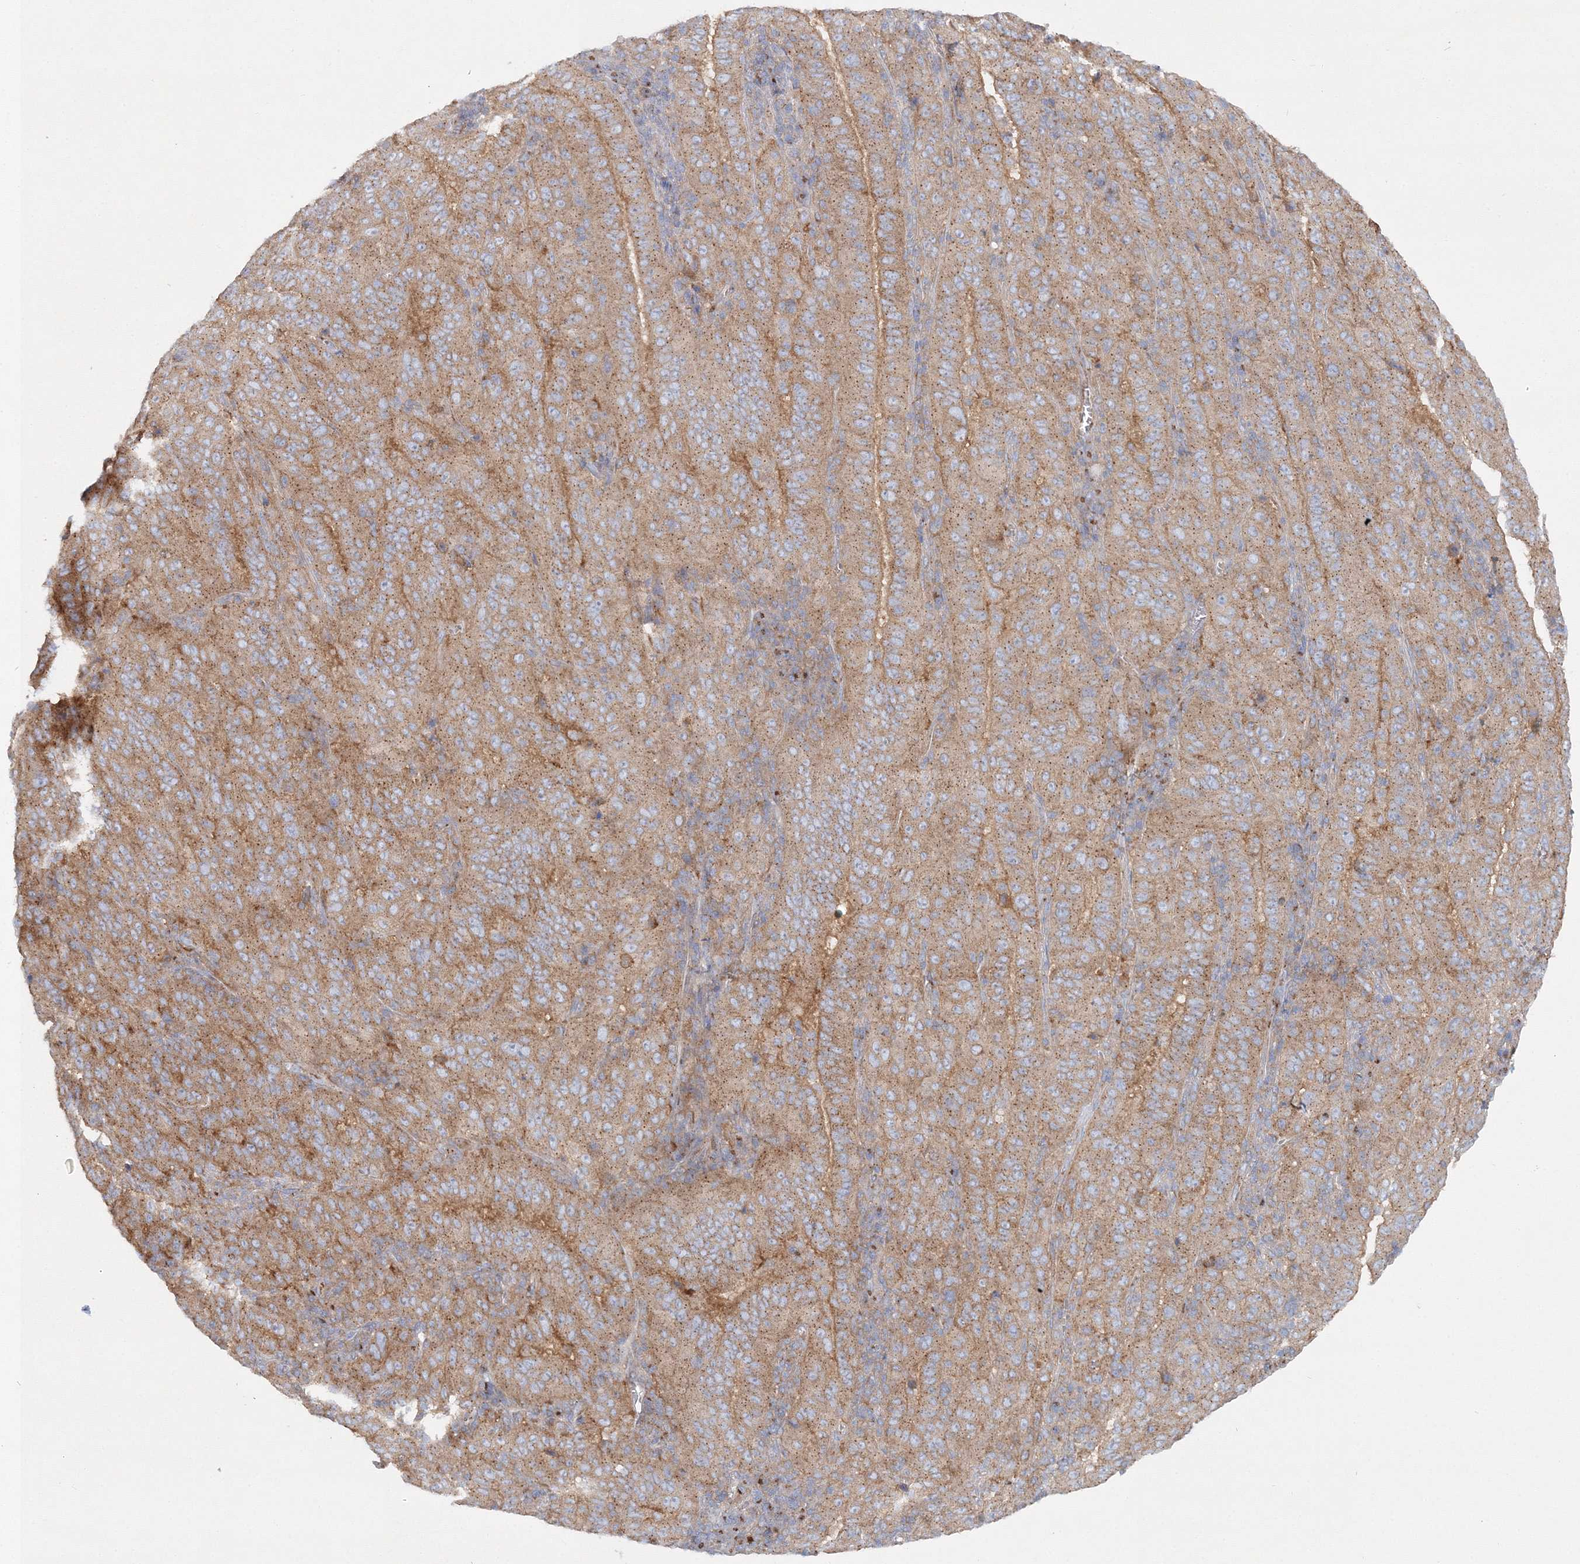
{"staining": {"intensity": "moderate", "quantity": ">75%", "location": "cytoplasmic/membranous"}, "tissue": "pancreatic cancer", "cell_type": "Tumor cells", "image_type": "cancer", "snomed": [{"axis": "morphology", "description": "Adenocarcinoma, NOS"}, {"axis": "topography", "description": "Pancreas"}], "caption": "Pancreatic cancer (adenocarcinoma) stained with a brown dye reveals moderate cytoplasmic/membranous positive staining in about >75% of tumor cells.", "gene": "SEC23IP", "patient": {"sex": "male", "age": 63}}